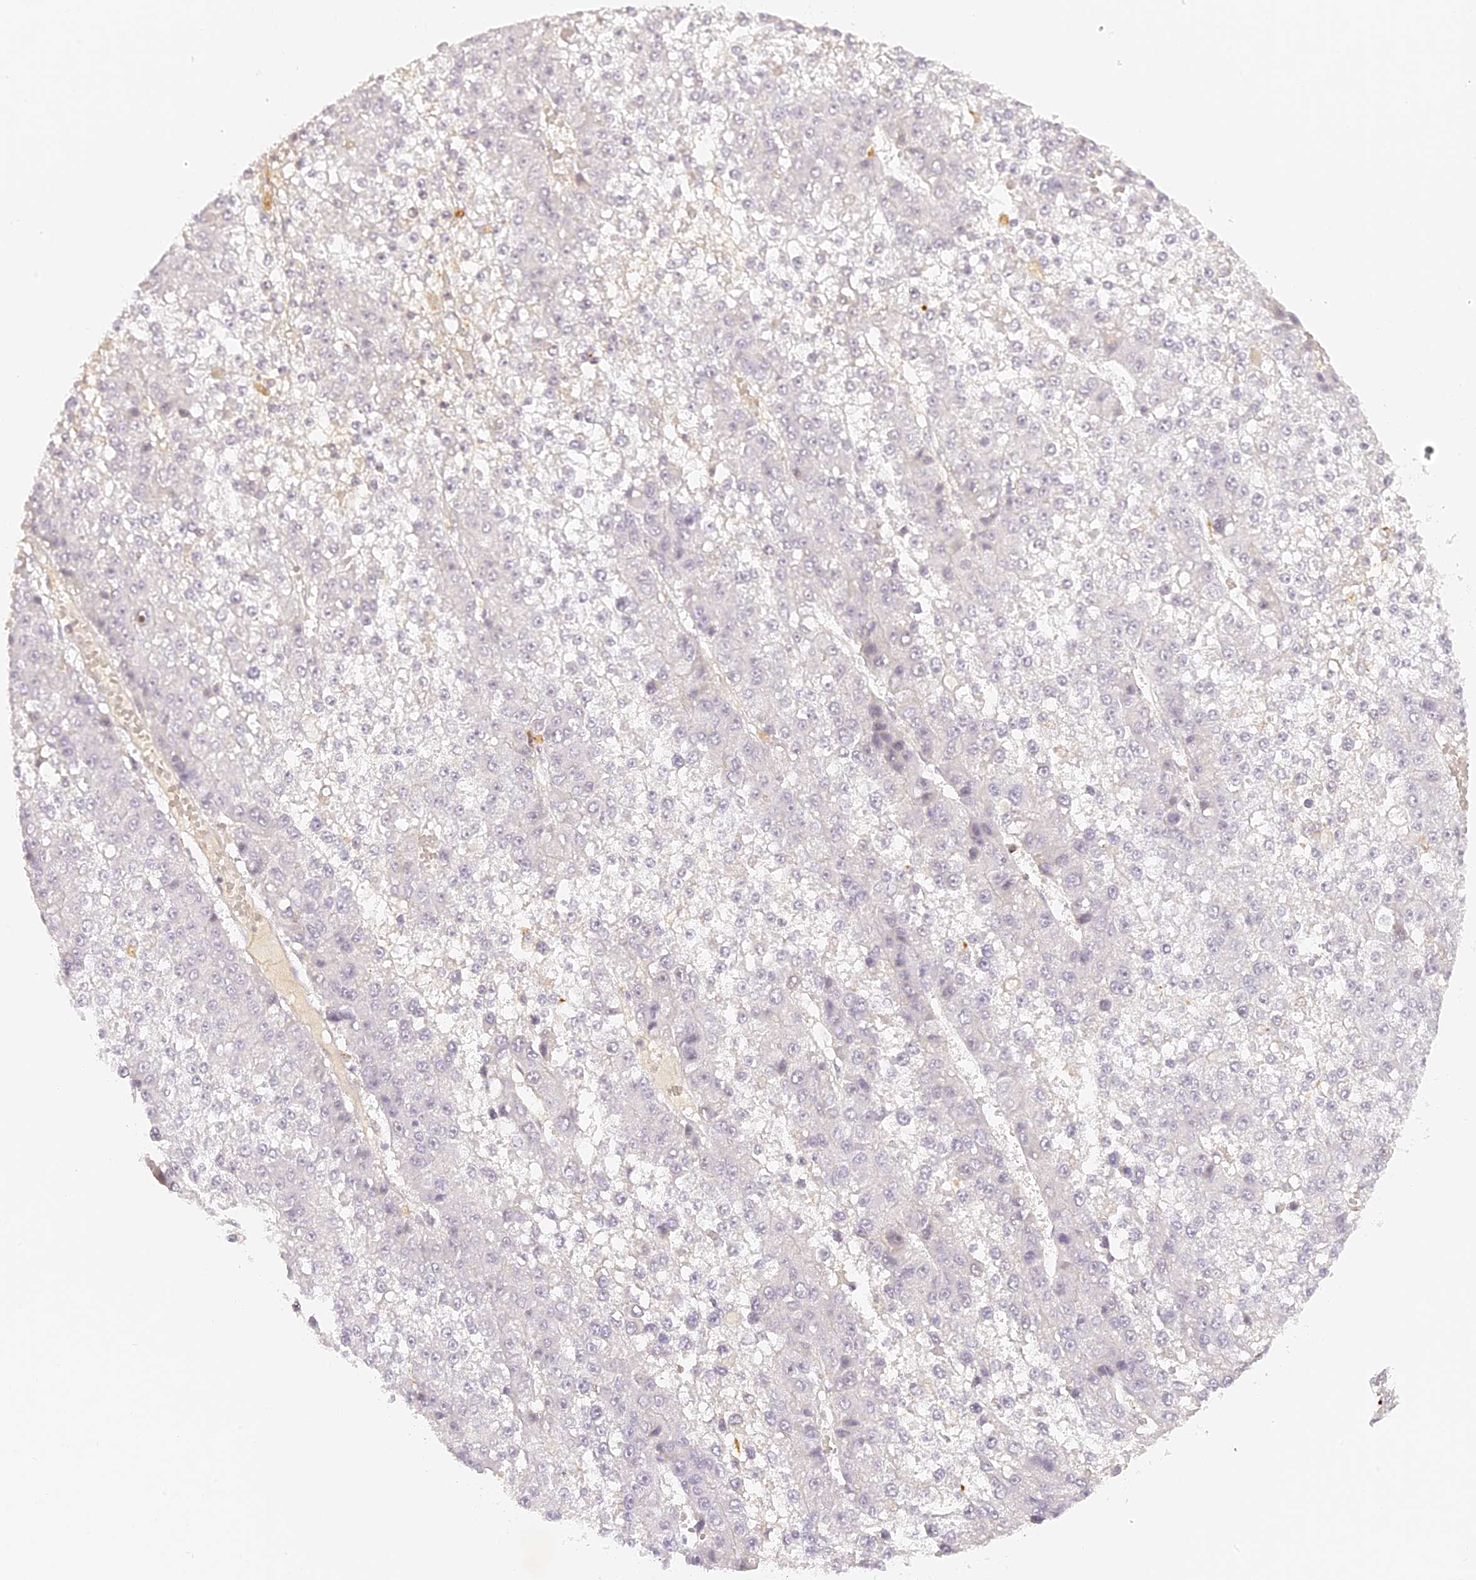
{"staining": {"intensity": "negative", "quantity": "none", "location": "none"}, "tissue": "liver cancer", "cell_type": "Tumor cells", "image_type": "cancer", "snomed": [{"axis": "morphology", "description": "Carcinoma, Hepatocellular, NOS"}, {"axis": "topography", "description": "Liver"}], "caption": "DAB (3,3'-diaminobenzidine) immunohistochemical staining of liver cancer demonstrates no significant positivity in tumor cells.", "gene": "ELL3", "patient": {"sex": "female", "age": 73}}